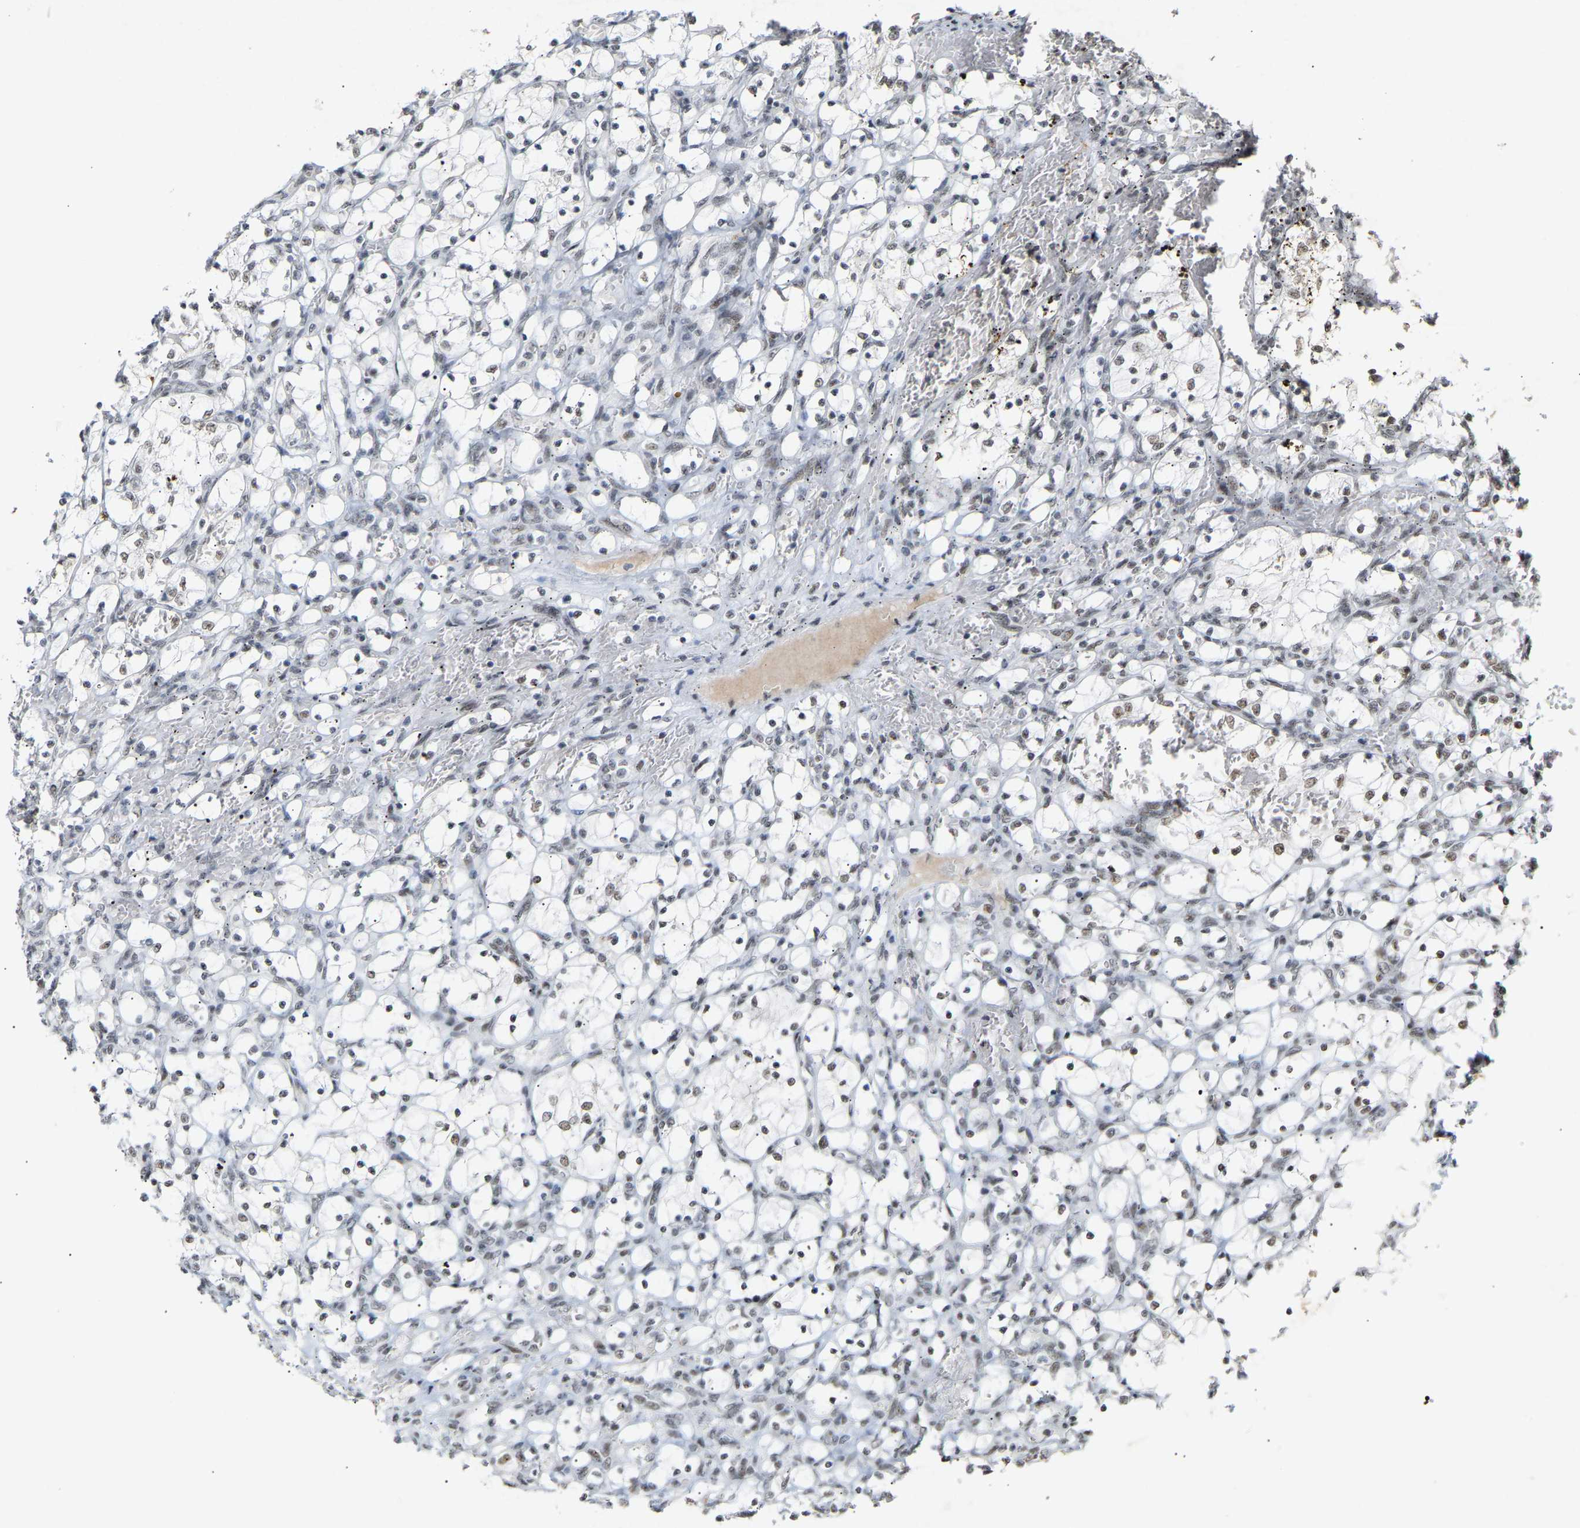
{"staining": {"intensity": "negative", "quantity": "none", "location": "none"}, "tissue": "renal cancer", "cell_type": "Tumor cells", "image_type": "cancer", "snomed": [{"axis": "morphology", "description": "Adenocarcinoma, NOS"}, {"axis": "topography", "description": "Kidney"}], "caption": "Immunohistochemical staining of human adenocarcinoma (renal) displays no significant staining in tumor cells.", "gene": "NELFB", "patient": {"sex": "female", "age": 69}}